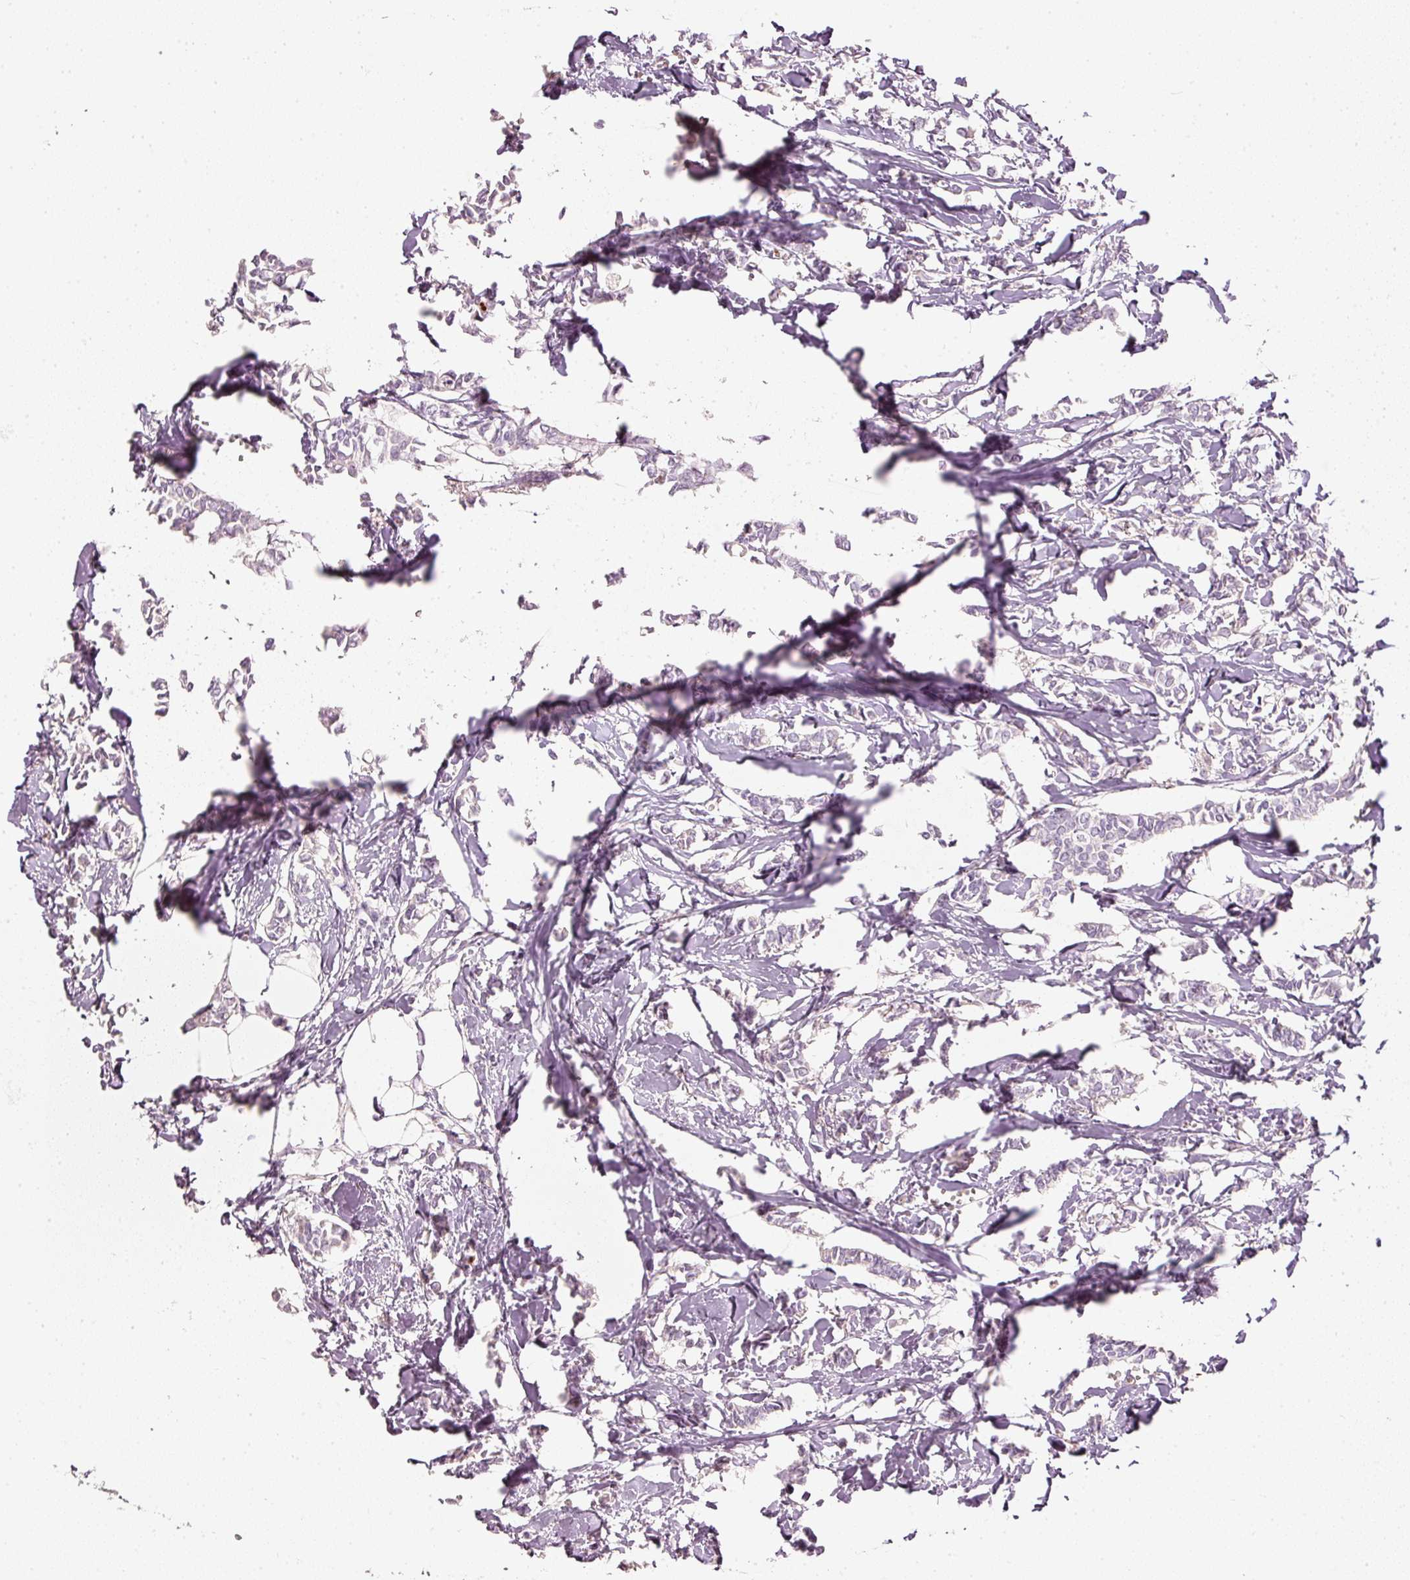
{"staining": {"intensity": "negative", "quantity": "none", "location": "none"}, "tissue": "breast cancer", "cell_type": "Tumor cells", "image_type": "cancer", "snomed": [{"axis": "morphology", "description": "Duct carcinoma"}, {"axis": "topography", "description": "Breast"}], "caption": "Immunohistochemical staining of breast infiltrating ductal carcinoma reveals no significant staining in tumor cells. Nuclei are stained in blue.", "gene": "LECT2", "patient": {"sex": "female", "age": 41}}